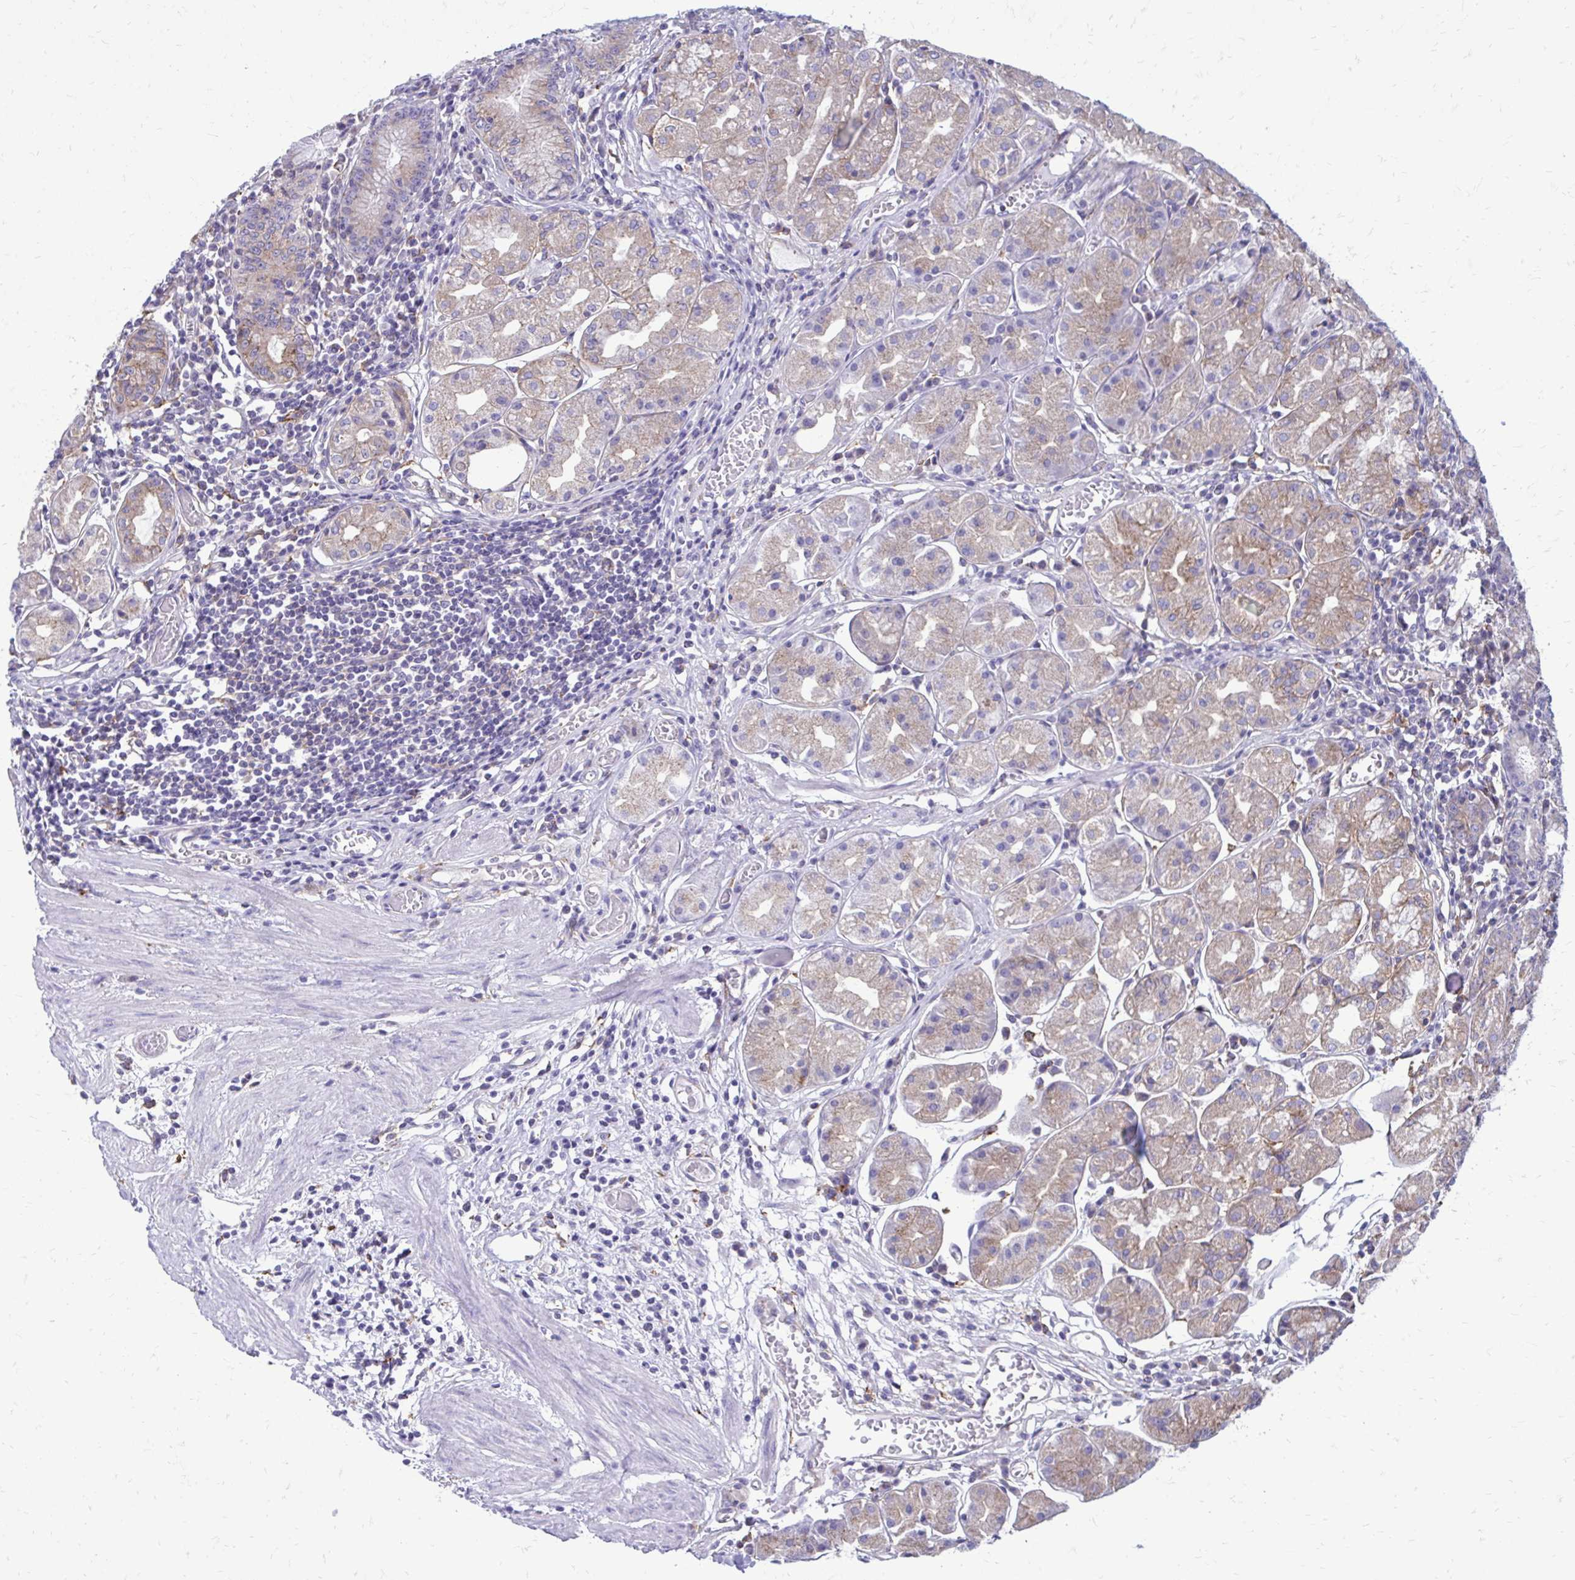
{"staining": {"intensity": "weak", "quantity": "<25%", "location": "cytoplasmic/membranous"}, "tissue": "stomach", "cell_type": "Glandular cells", "image_type": "normal", "snomed": [{"axis": "morphology", "description": "Normal tissue, NOS"}, {"axis": "topography", "description": "Stomach"}], "caption": "Immunohistochemistry of normal human stomach displays no expression in glandular cells.", "gene": "CLTA", "patient": {"sex": "male", "age": 55}}